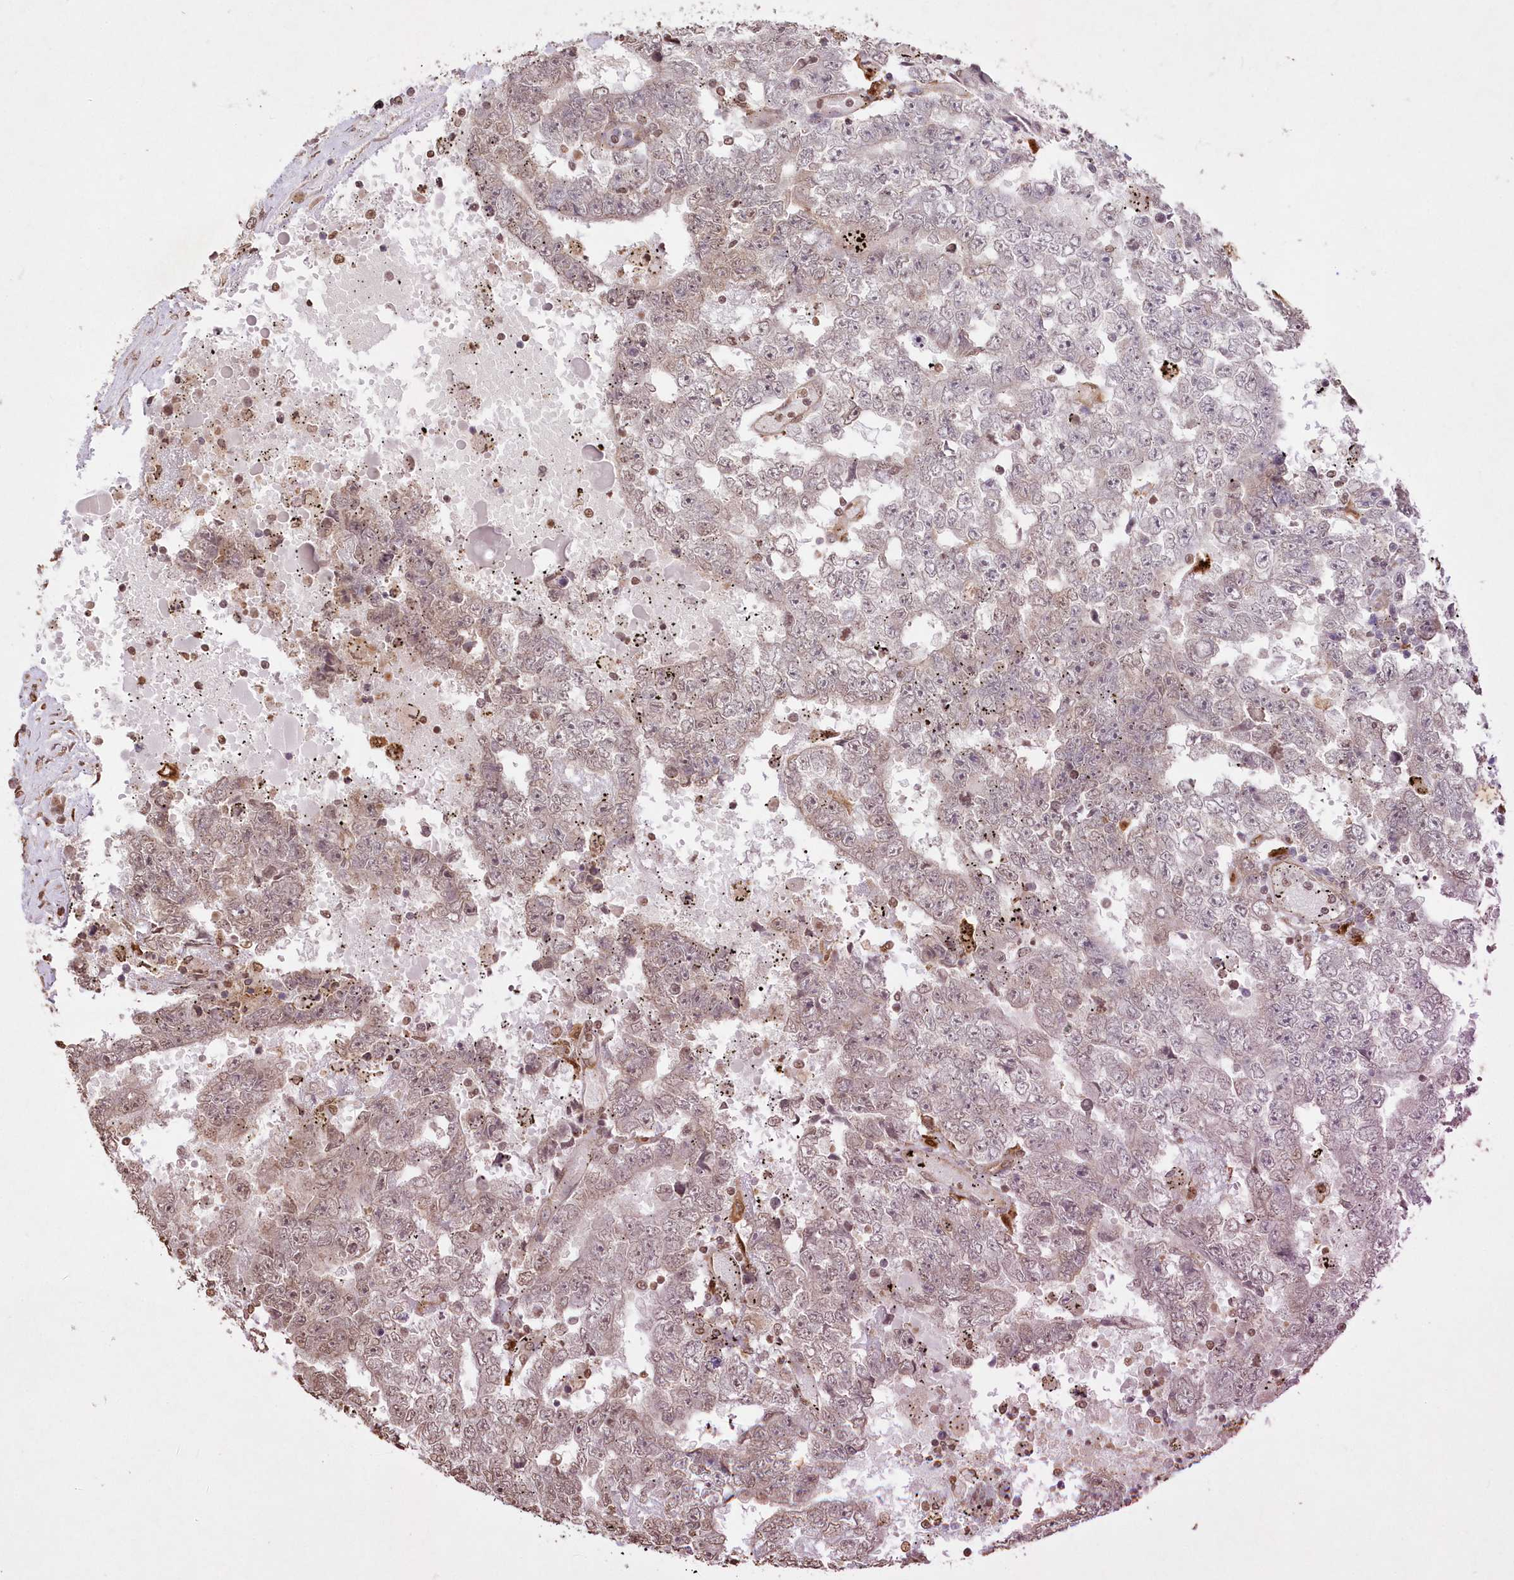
{"staining": {"intensity": "weak", "quantity": ">75%", "location": "nuclear"}, "tissue": "testis cancer", "cell_type": "Tumor cells", "image_type": "cancer", "snomed": [{"axis": "morphology", "description": "Carcinoma, Embryonal, NOS"}, {"axis": "topography", "description": "Testis"}], "caption": "High-magnification brightfield microscopy of testis cancer stained with DAB (3,3'-diaminobenzidine) (brown) and counterstained with hematoxylin (blue). tumor cells exhibit weak nuclear positivity is present in about>75% of cells.", "gene": "FCHO2", "patient": {"sex": "male", "age": 25}}